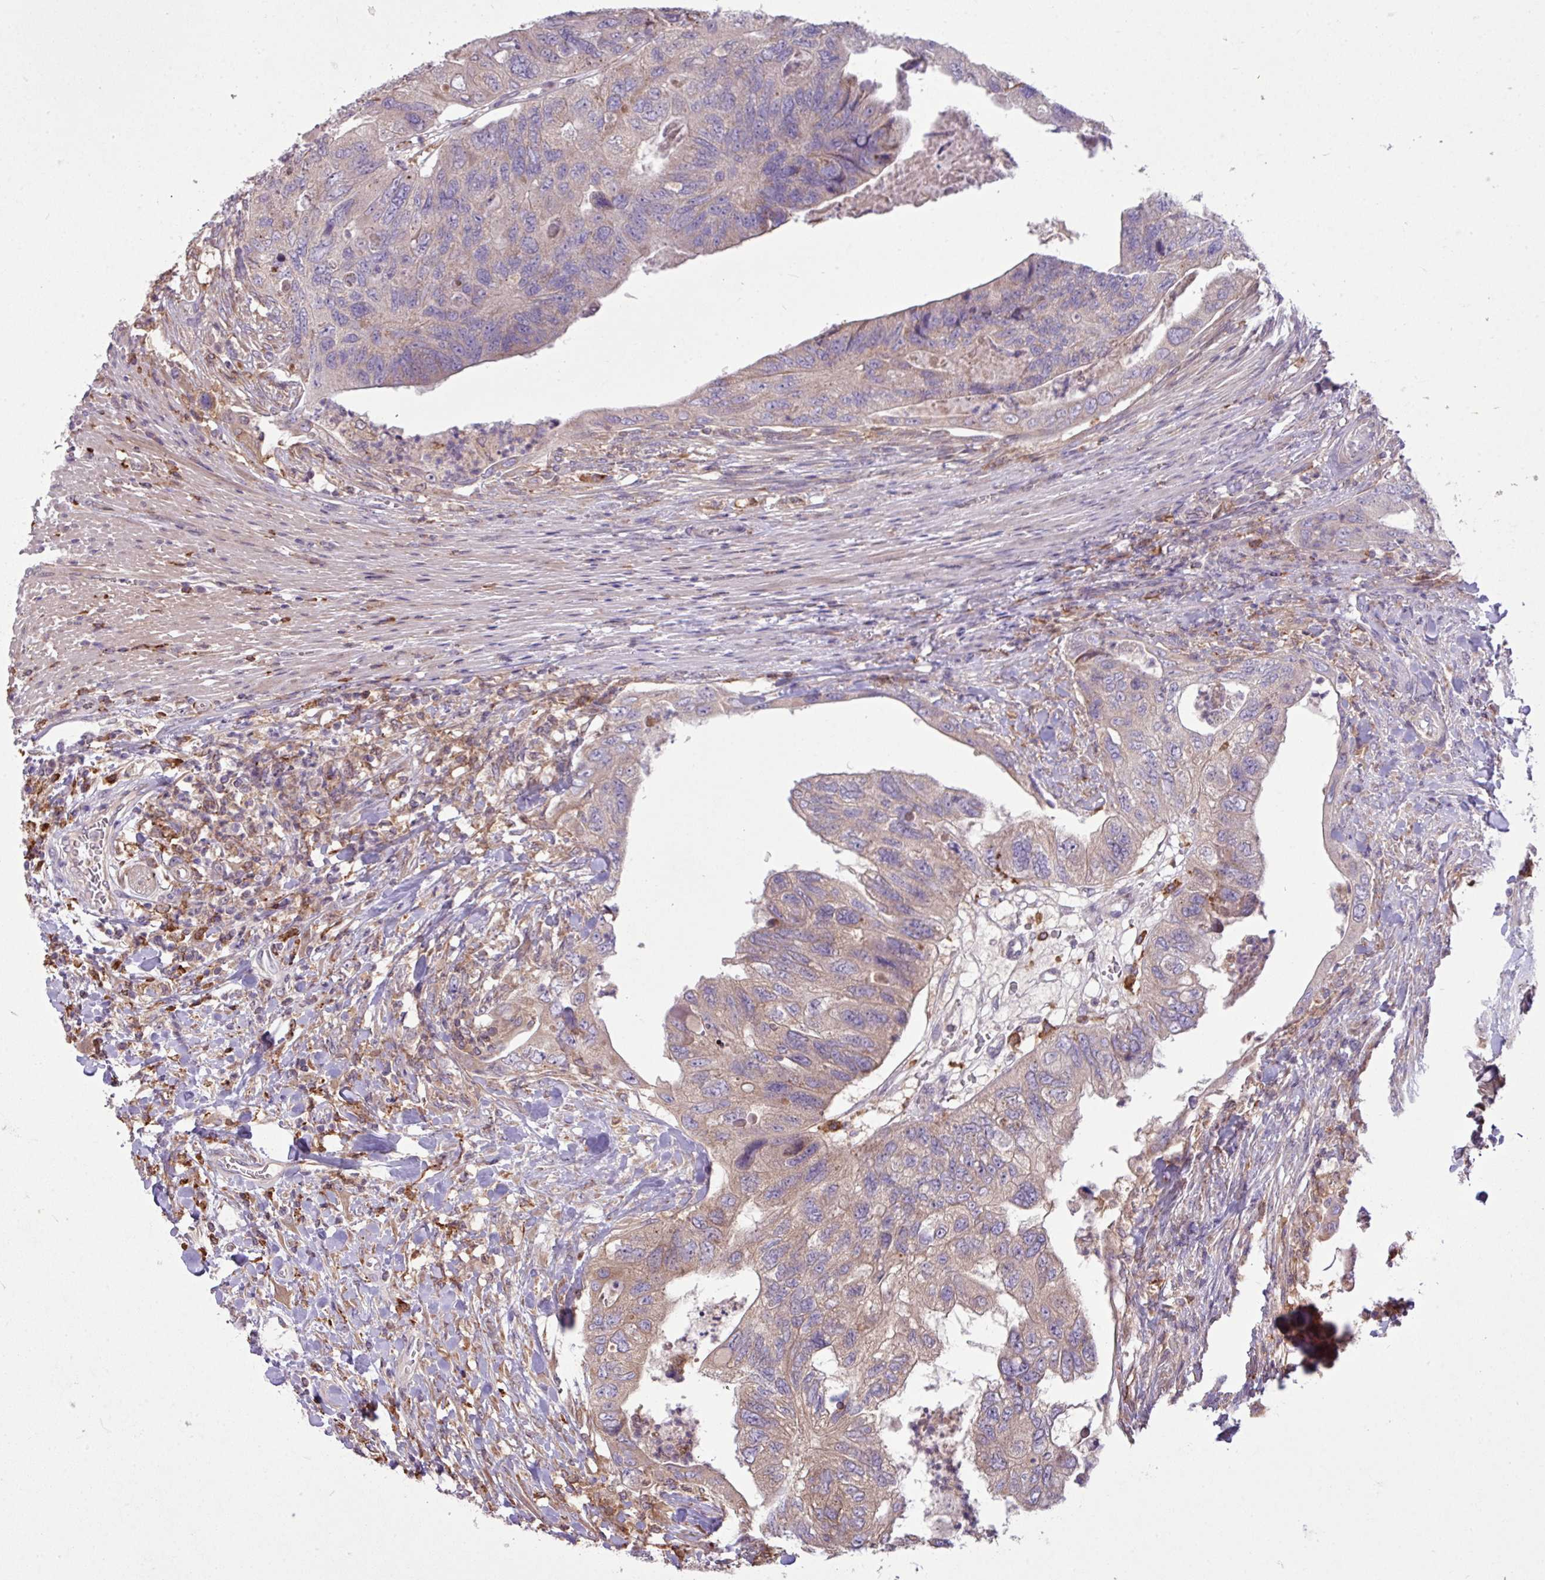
{"staining": {"intensity": "weak", "quantity": "<25%", "location": "cytoplasmic/membranous"}, "tissue": "colorectal cancer", "cell_type": "Tumor cells", "image_type": "cancer", "snomed": [{"axis": "morphology", "description": "Adenocarcinoma, NOS"}, {"axis": "topography", "description": "Rectum"}], "caption": "The photomicrograph reveals no significant staining in tumor cells of colorectal cancer (adenocarcinoma).", "gene": "ARHGEF25", "patient": {"sex": "male", "age": 63}}